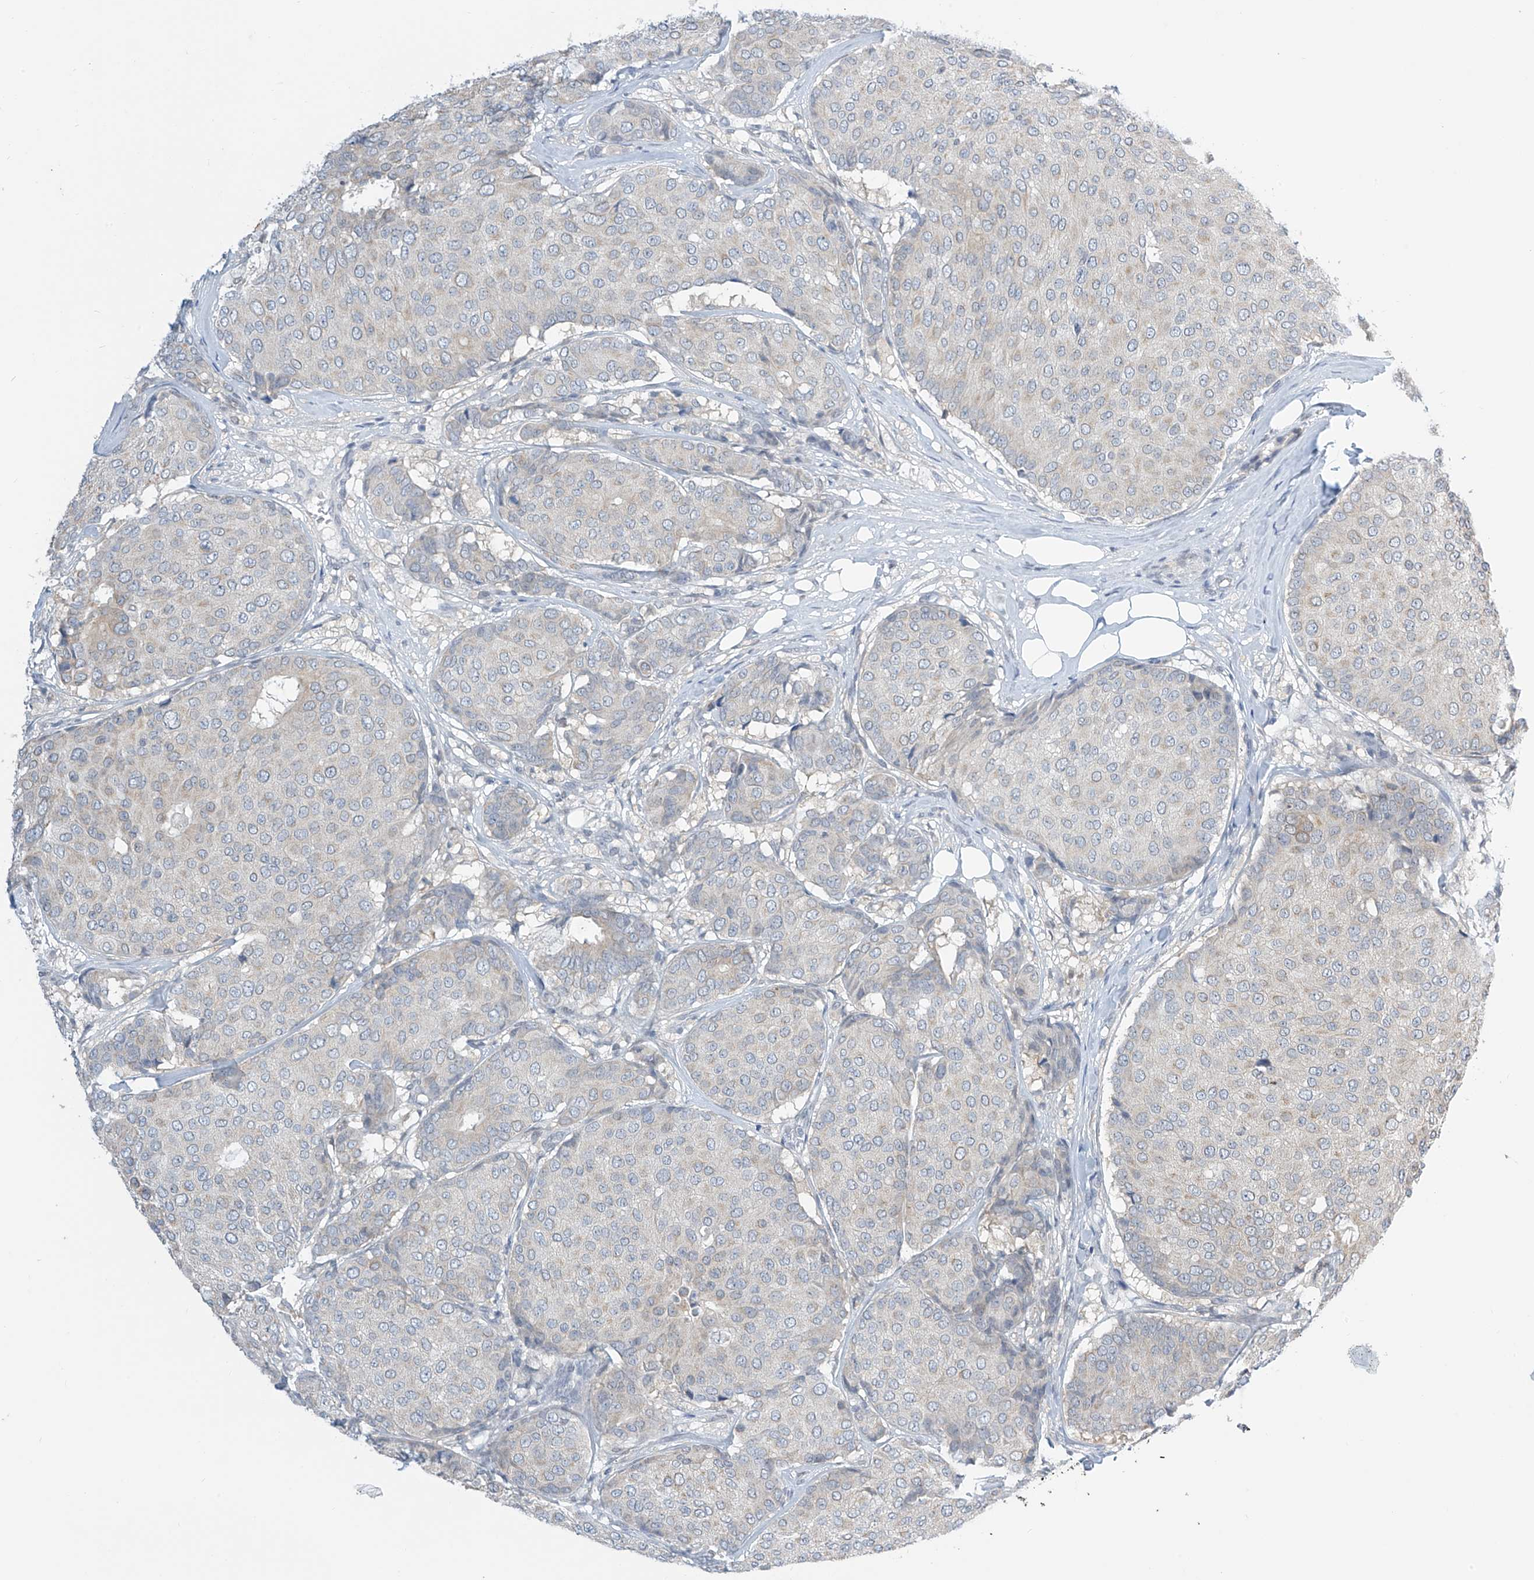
{"staining": {"intensity": "negative", "quantity": "none", "location": "none"}, "tissue": "breast cancer", "cell_type": "Tumor cells", "image_type": "cancer", "snomed": [{"axis": "morphology", "description": "Duct carcinoma"}, {"axis": "topography", "description": "Breast"}], "caption": "Immunohistochemical staining of breast cancer (invasive ductal carcinoma) demonstrates no significant staining in tumor cells. (DAB (3,3'-diaminobenzidine) immunohistochemistry (IHC), high magnification).", "gene": "APLF", "patient": {"sex": "female", "age": 75}}